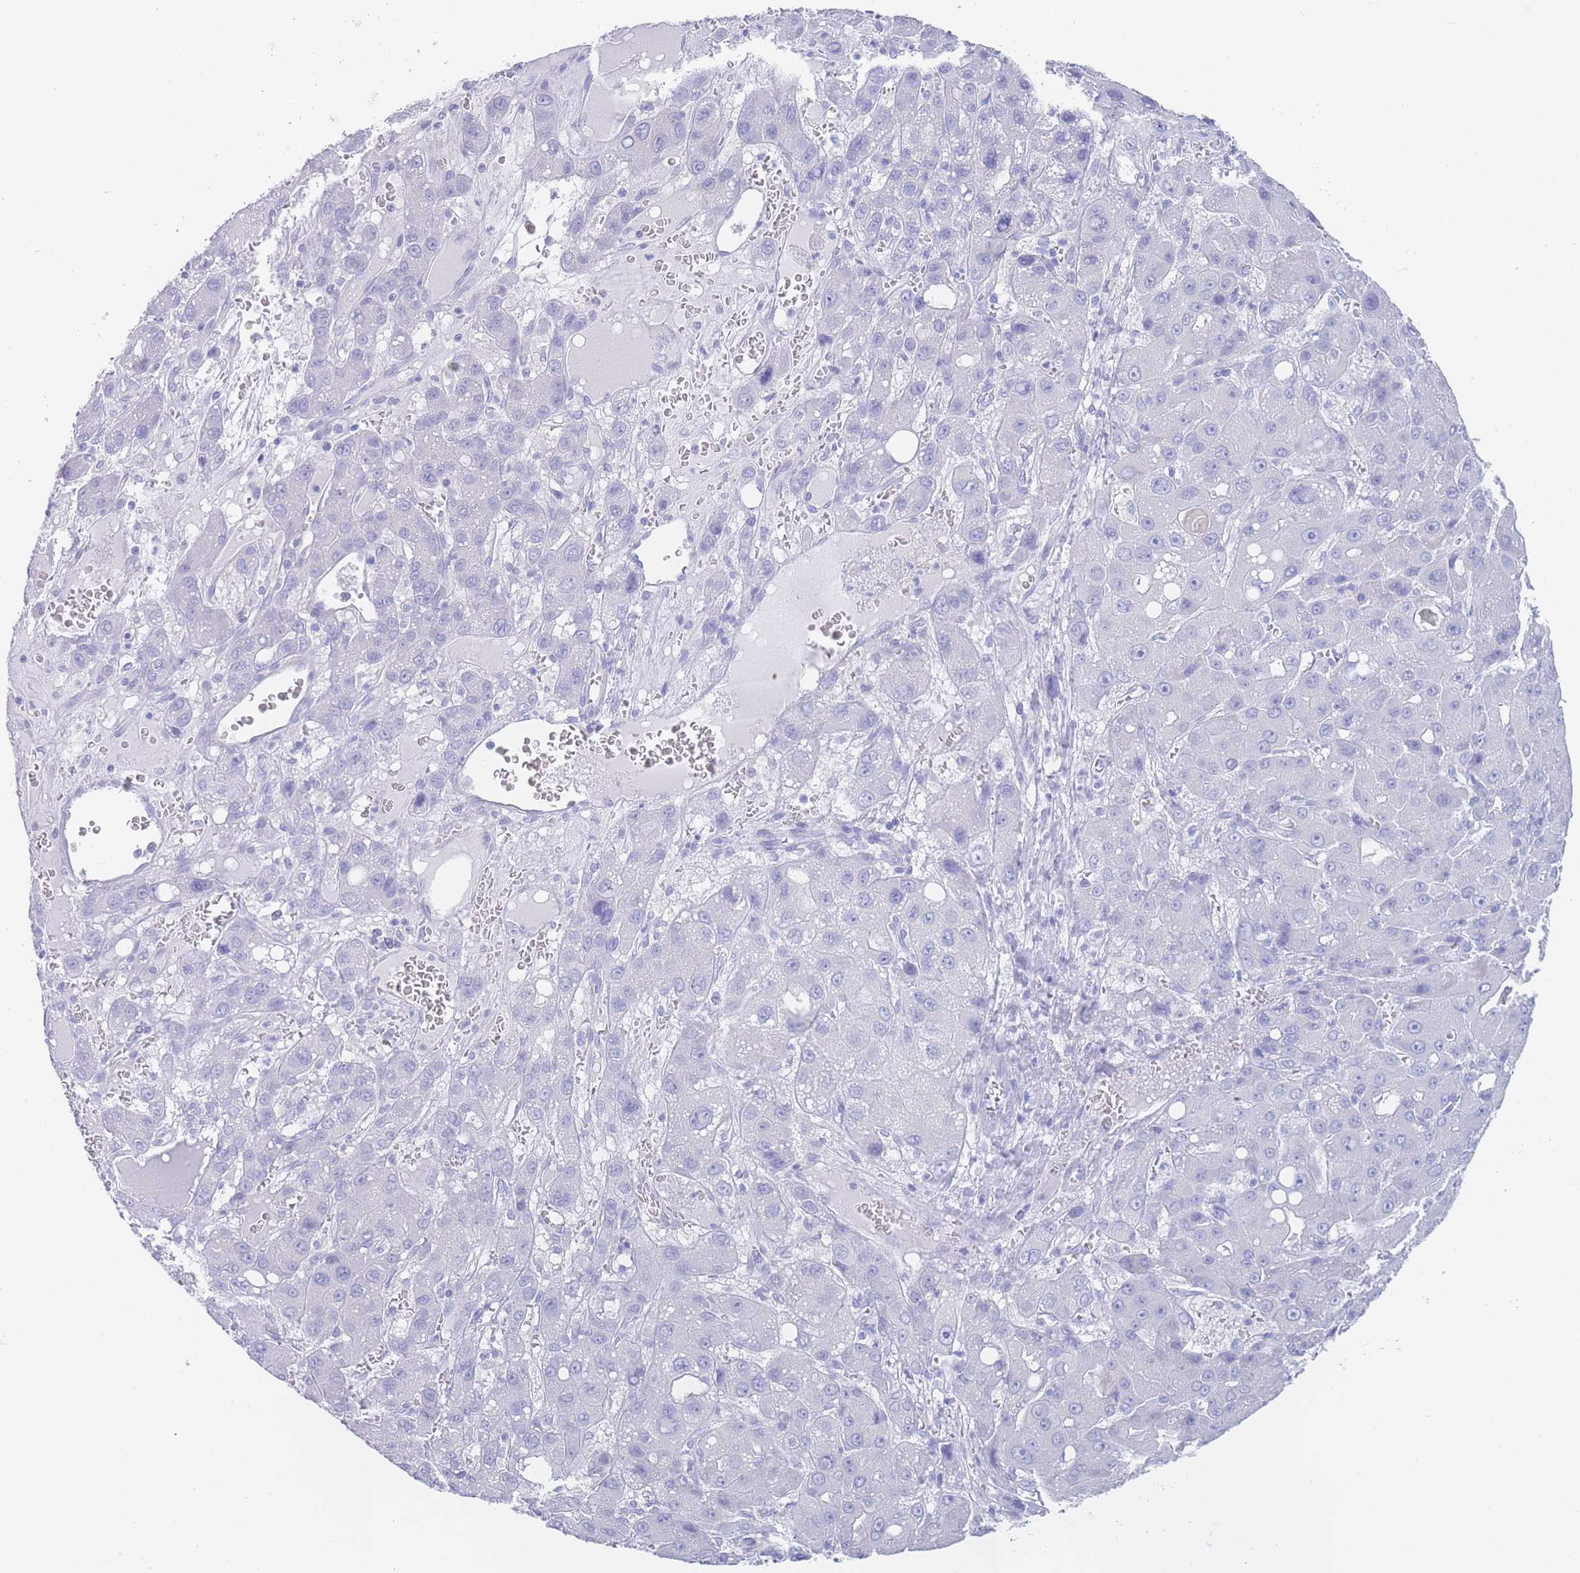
{"staining": {"intensity": "negative", "quantity": "none", "location": "none"}, "tissue": "liver cancer", "cell_type": "Tumor cells", "image_type": "cancer", "snomed": [{"axis": "morphology", "description": "Carcinoma, Hepatocellular, NOS"}, {"axis": "topography", "description": "Liver"}], "caption": "Immunohistochemistry photomicrograph of human hepatocellular carcinoma (liver) stained for a protein (brown), which demonstrates no expression in tumor cells.", "gene": "LZTFL1", "patient": {"sex": "male", "age": 55}}